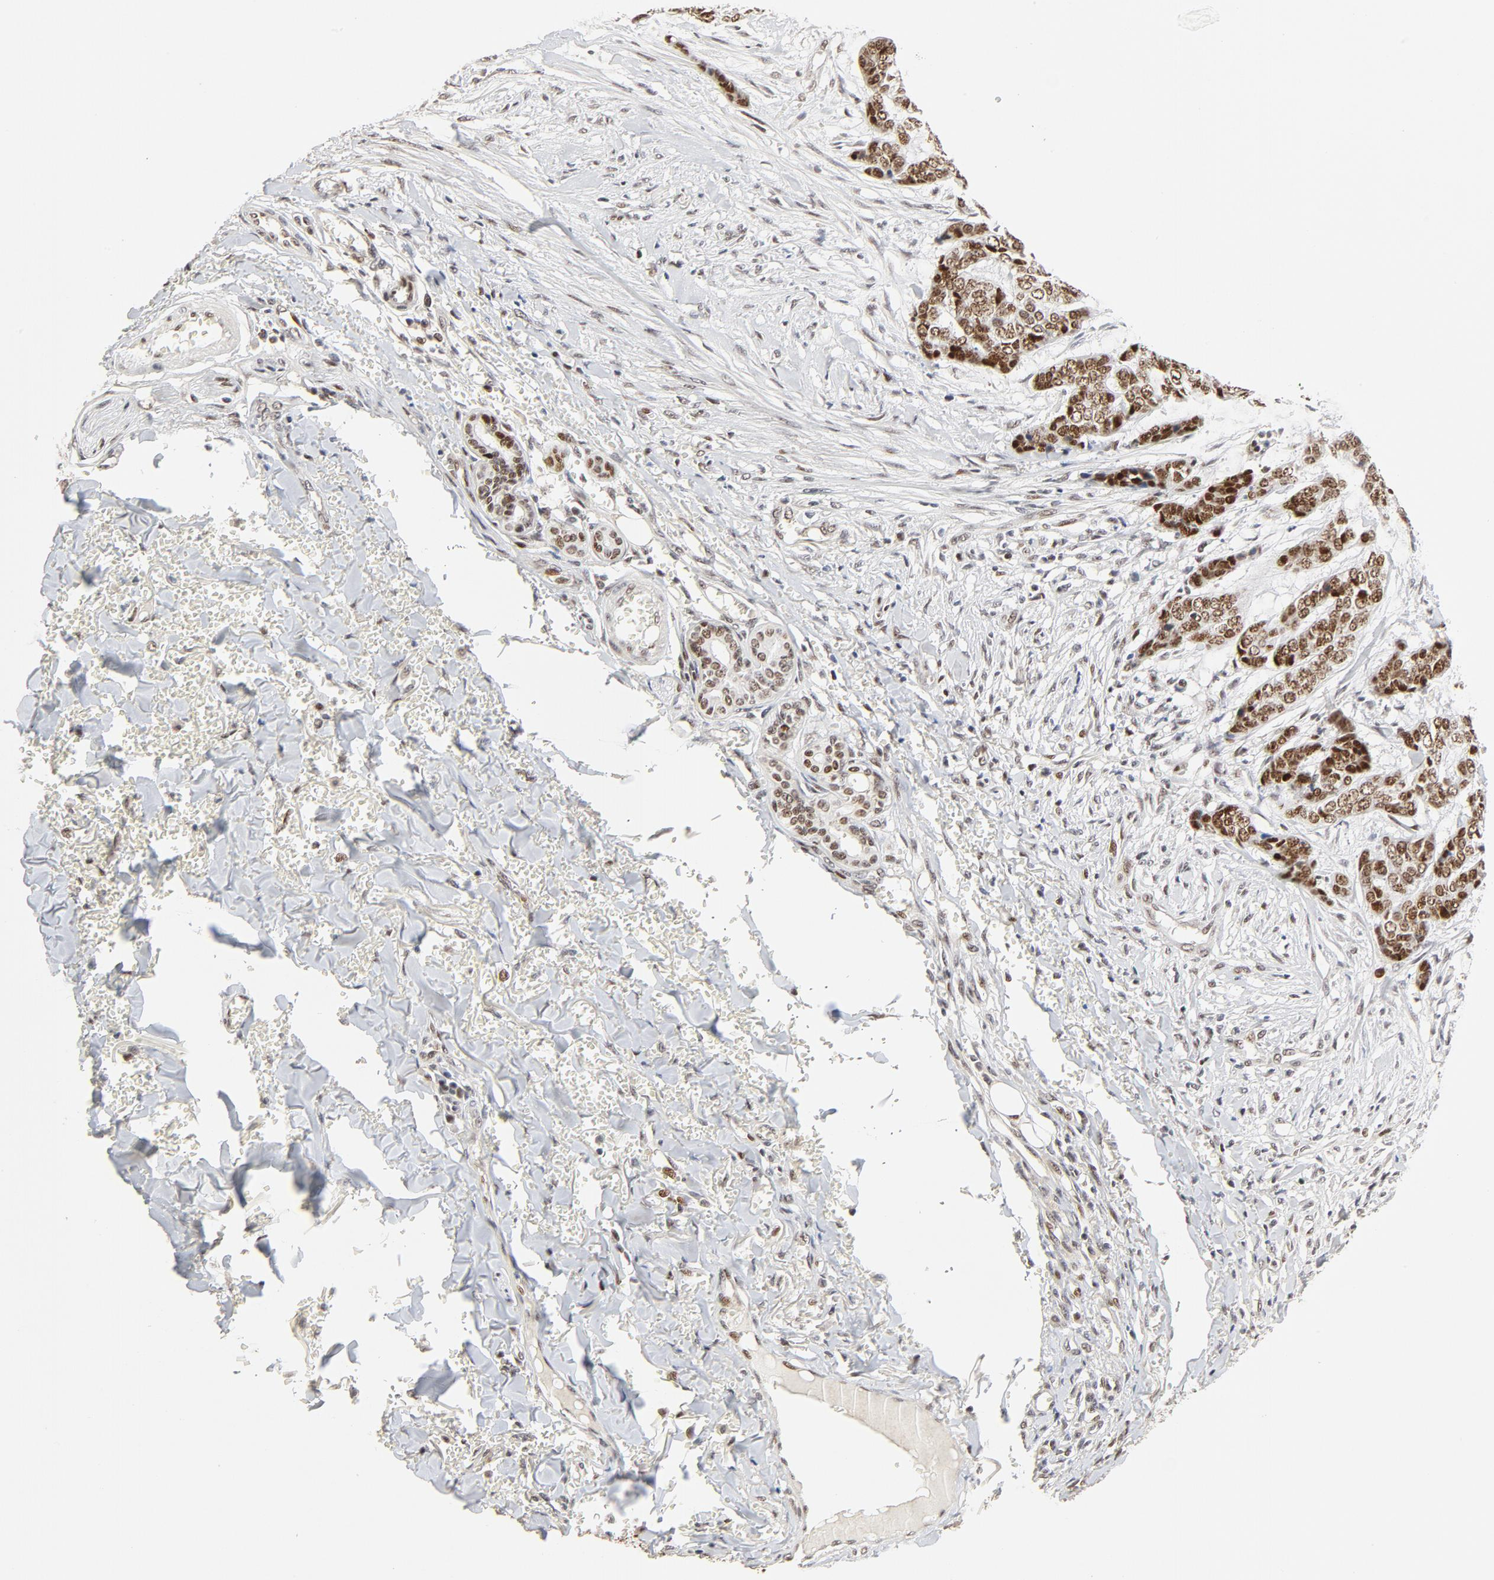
{"staining": {"intensity": "strong", "quantity": ">75%", "location": "nuclear"}, "tissue": "skin cancer", "cell_type": "Tumor cells", "image_type": "cancer", "snomed": [{"axis": "morphology", "description": "Normal tissue, NOS"}, {"axis": "morphology", "description": "Basal cell carcinoma"}, {"axis": "topography", "description": "Skin"}], "caption": "Immunohistochemistry (IHC) photomicrograph of human basal cell carcinoma (skin) stained for a protein (brown), which demonstrates high levels of strong nuclear positivity in about >75% of tumor cells.", "gene": "GTF2I", "patient": {"sex": "female", "age": 70}}